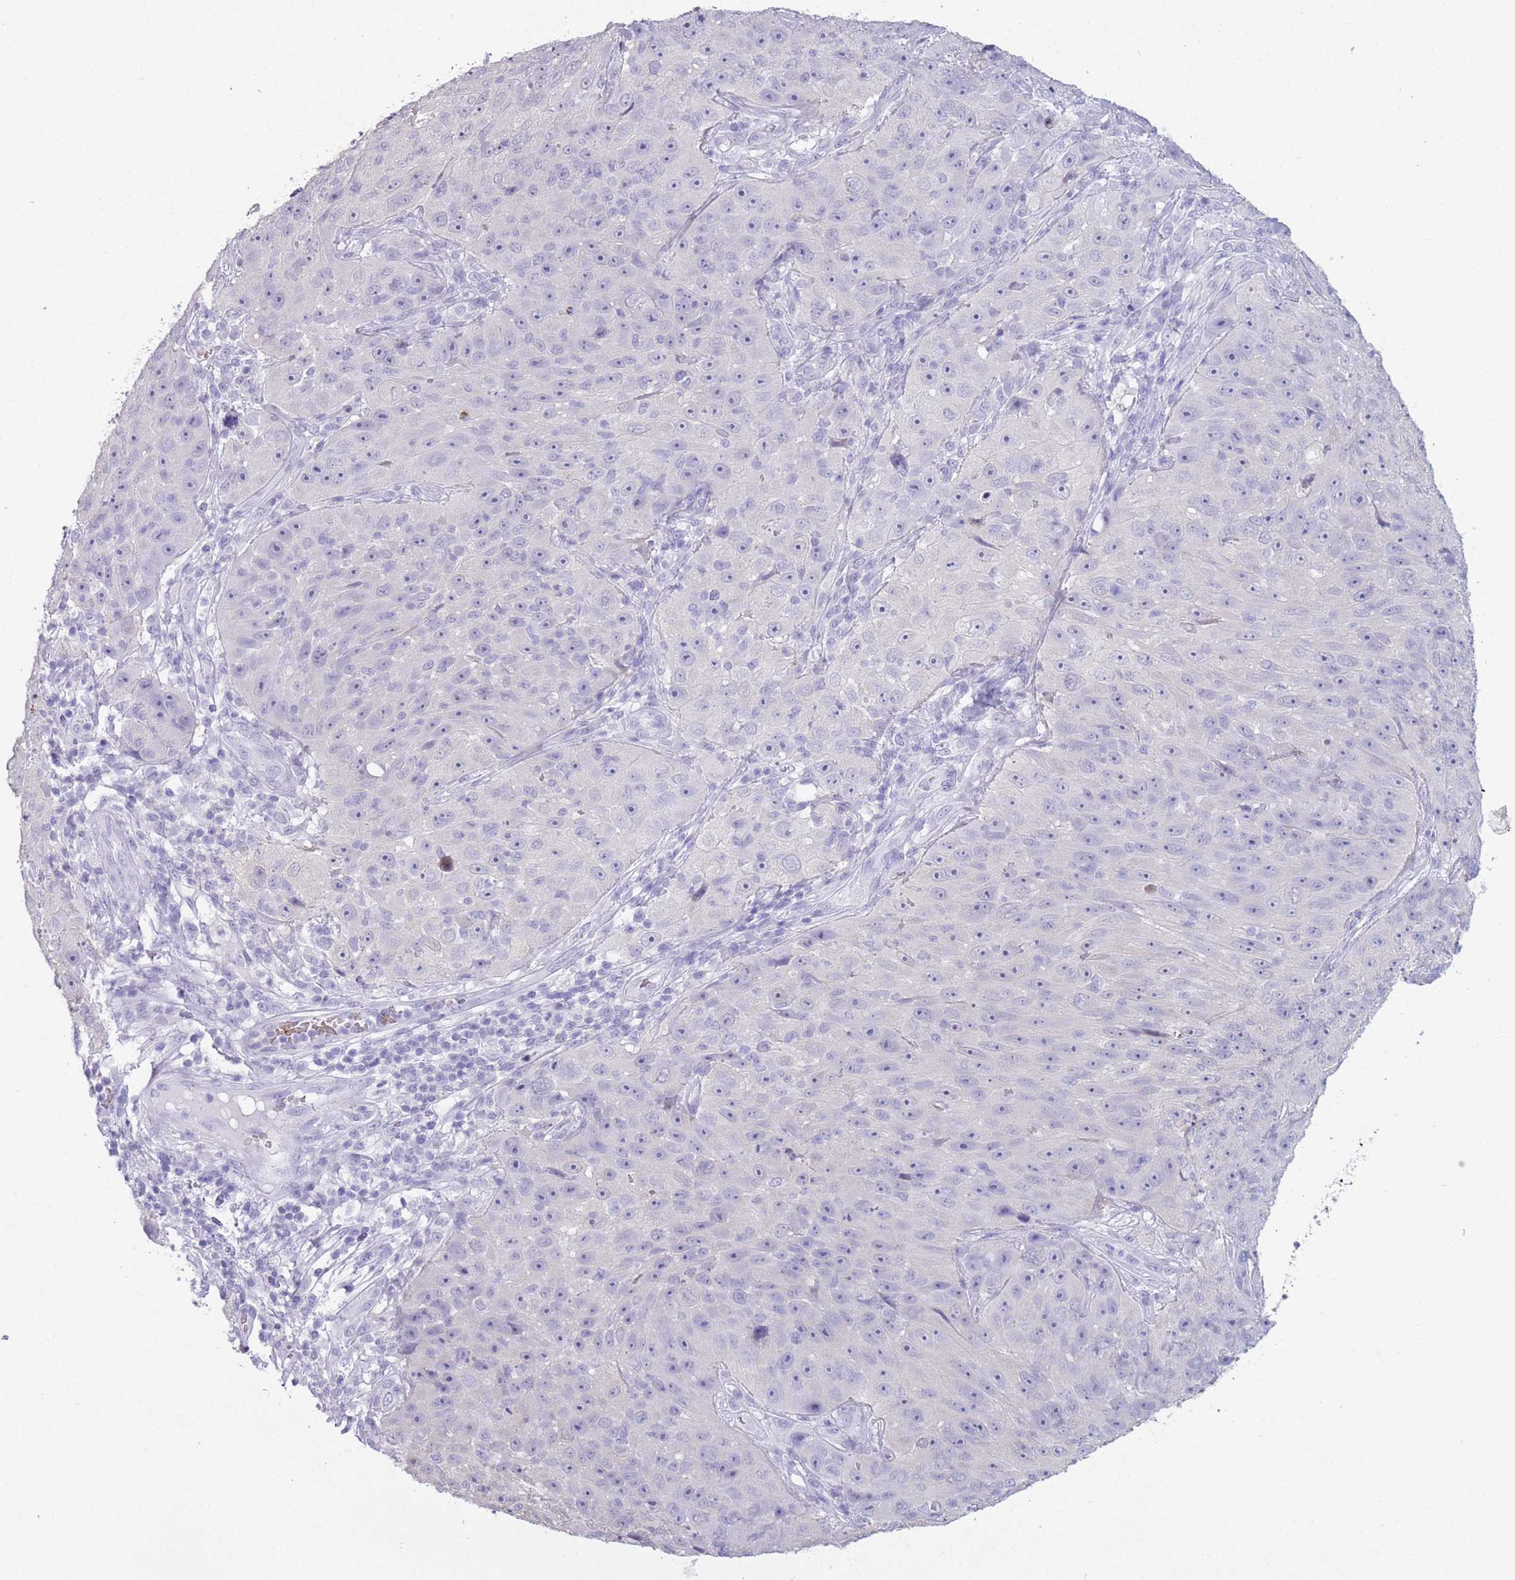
{"staining": {"intensity": "negative", "quantity": "none", "location": "none"}, "tissue": "skin cancer", "cell_type": "Tumor cells", "image_type": "cancer", "snomed": [{"axis": "morphology", "description": "Squamous cell carcinoma, NOS"}, {"axis": "topography", "description": "Skin"}], "caption": "Immunohistochemistry histopathology image of squamous cell carcinoma (skin) stained for a protein (brown), which displays no expression in tumor cells.", "gene": "OR7C1", "patient": {"sex": "female", "age": 87}}